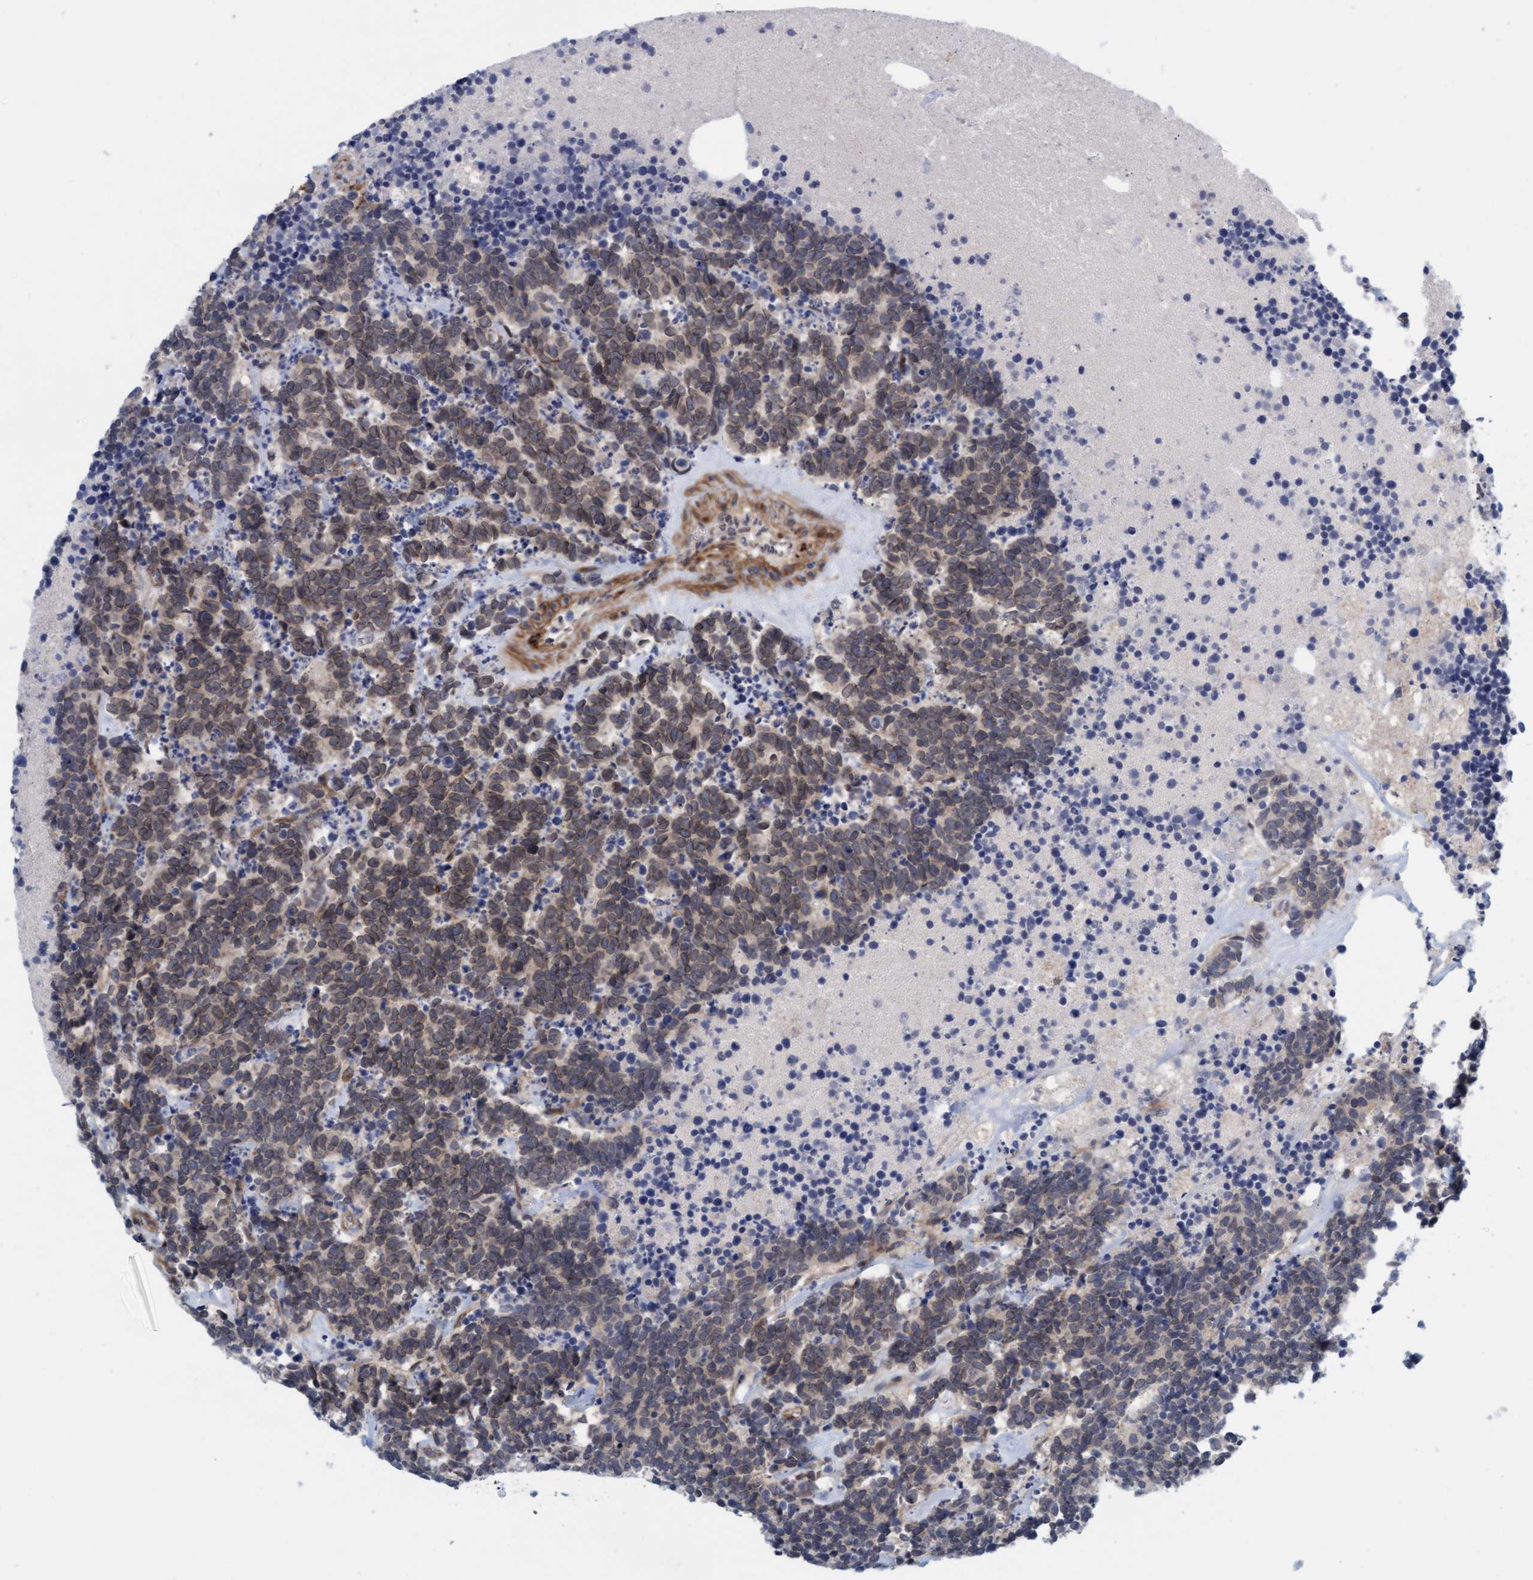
{"staining": {"intensity": "weak", "quantity": ">75%", "location": "cytoplasmic/membranous"}, "tissue": "carcinoid", "cell_type": "Tumor cells", "image_type": "cancer", "snomed": [{"axis": "morphology", "description": "Carcinoma, NOS"}, {"axis": "morphology", "description": "Carcinoid, malignant, NOS"}, {"axis": "topography", "description": "Urinary bladder"}], "caption": "IHC staining of carcinoid, which demonstrates low levels of weak cytoplasmic/membranous staining in approximately >75% of tumor cells indicating weak cytoplasmic/membranous protein expression. The staining was performed using DAB (3,3'-diaminobenzidine) (brown) for protein detection and nuclei were counterstained in hematoxylin (blue).", "gene": "TSTD2", "patient": {"sex": "male", "age": 57}}